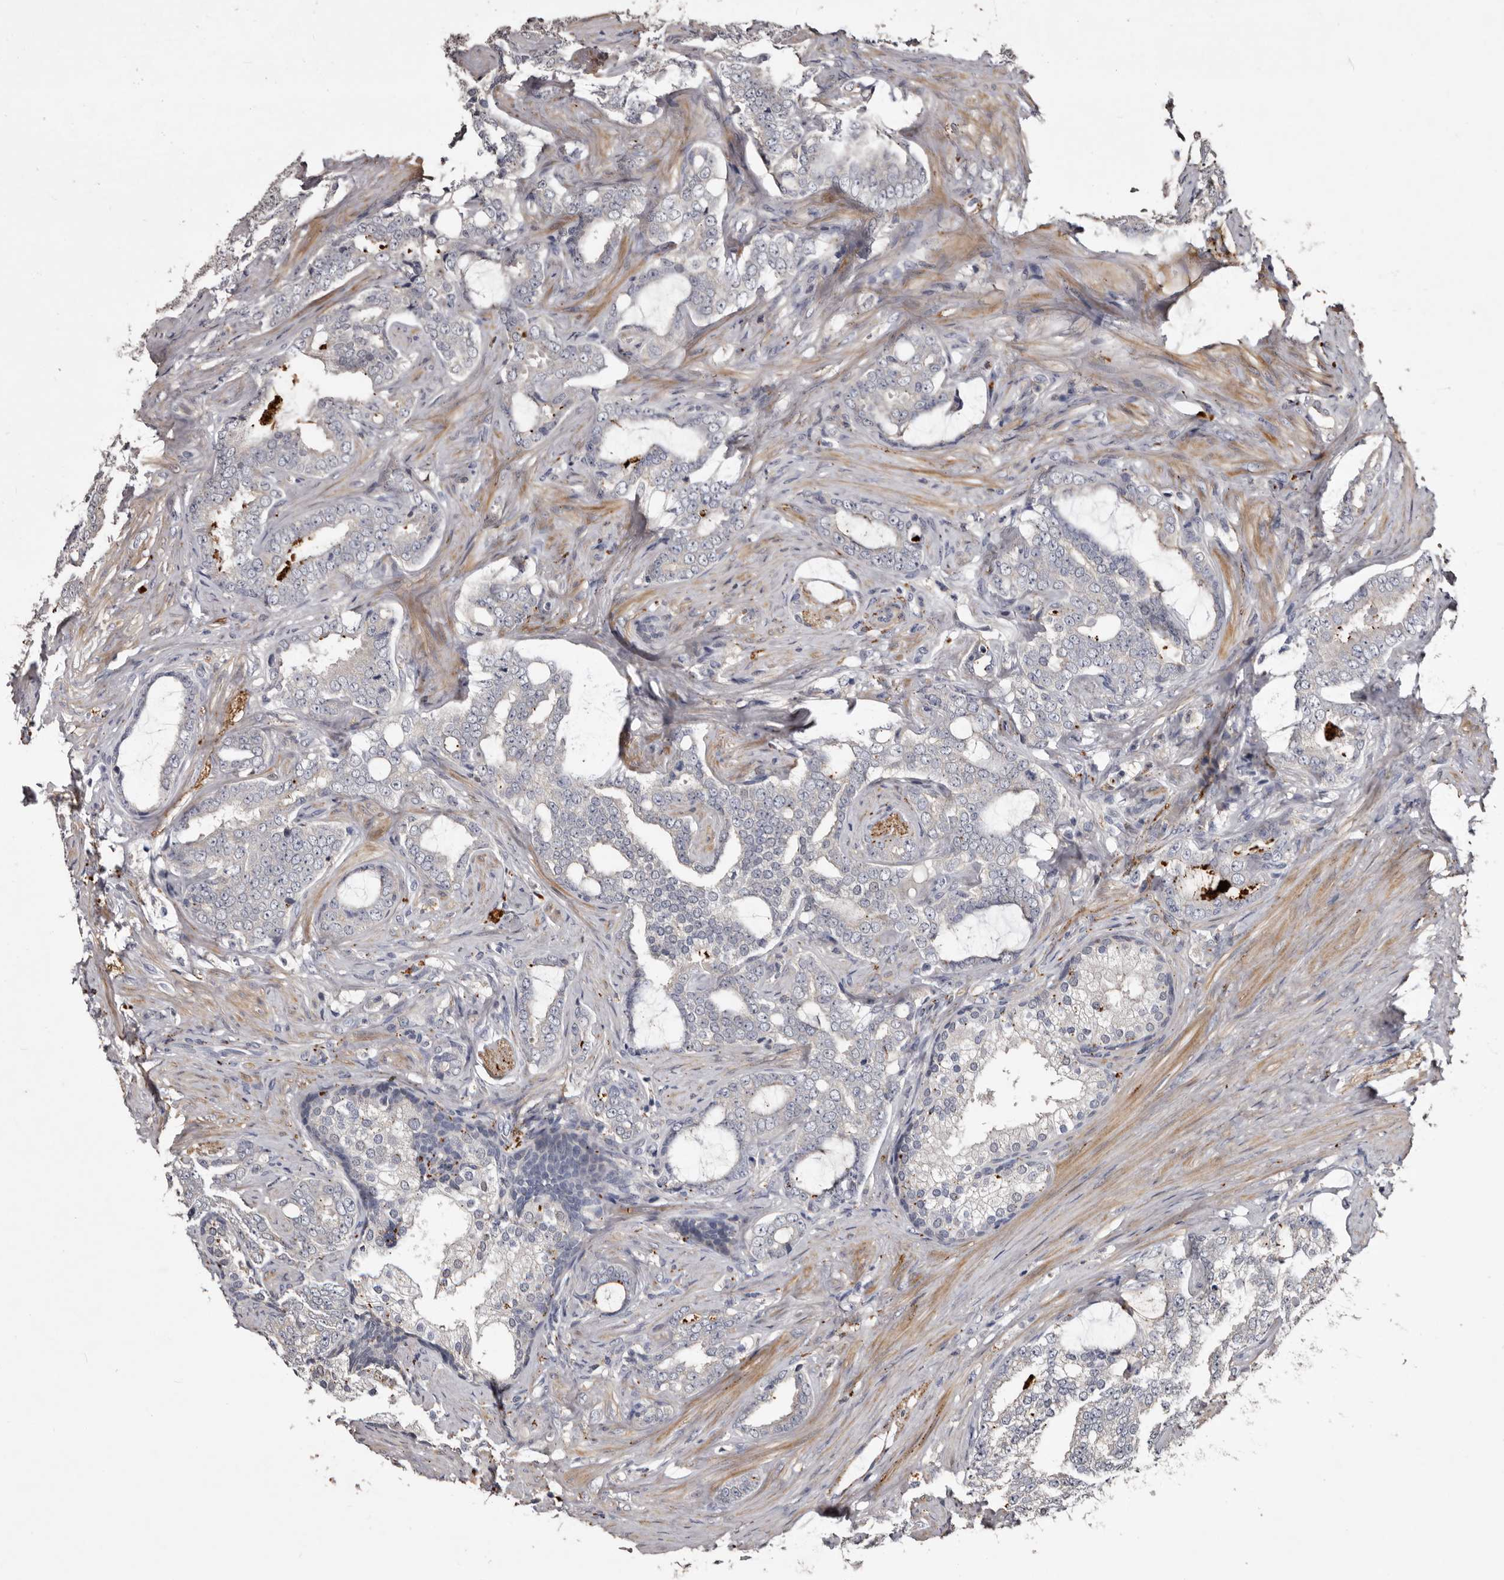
{"staining": {"intensity": "negative", "quantity": "none", "location": "none"}, "tissue": "prostate cancer", "cell_type": "Tumor cells", "image_type": "cancer", "snomed": [{"axis": "morphology", "description": "Adenocarcinoma, High grade"}, {"axis": "topography", "description": "Prostate"}], "caption": "An immunohistochemistry (IHC) histopathology image of high-grade adenocarcinoma (prostate) is shown. There is no staining in tumor cells of high-grade adenocarcinoma (prostate).", "gene": "SLC10A4", "patient": {"sex": "male", "age": 64}}